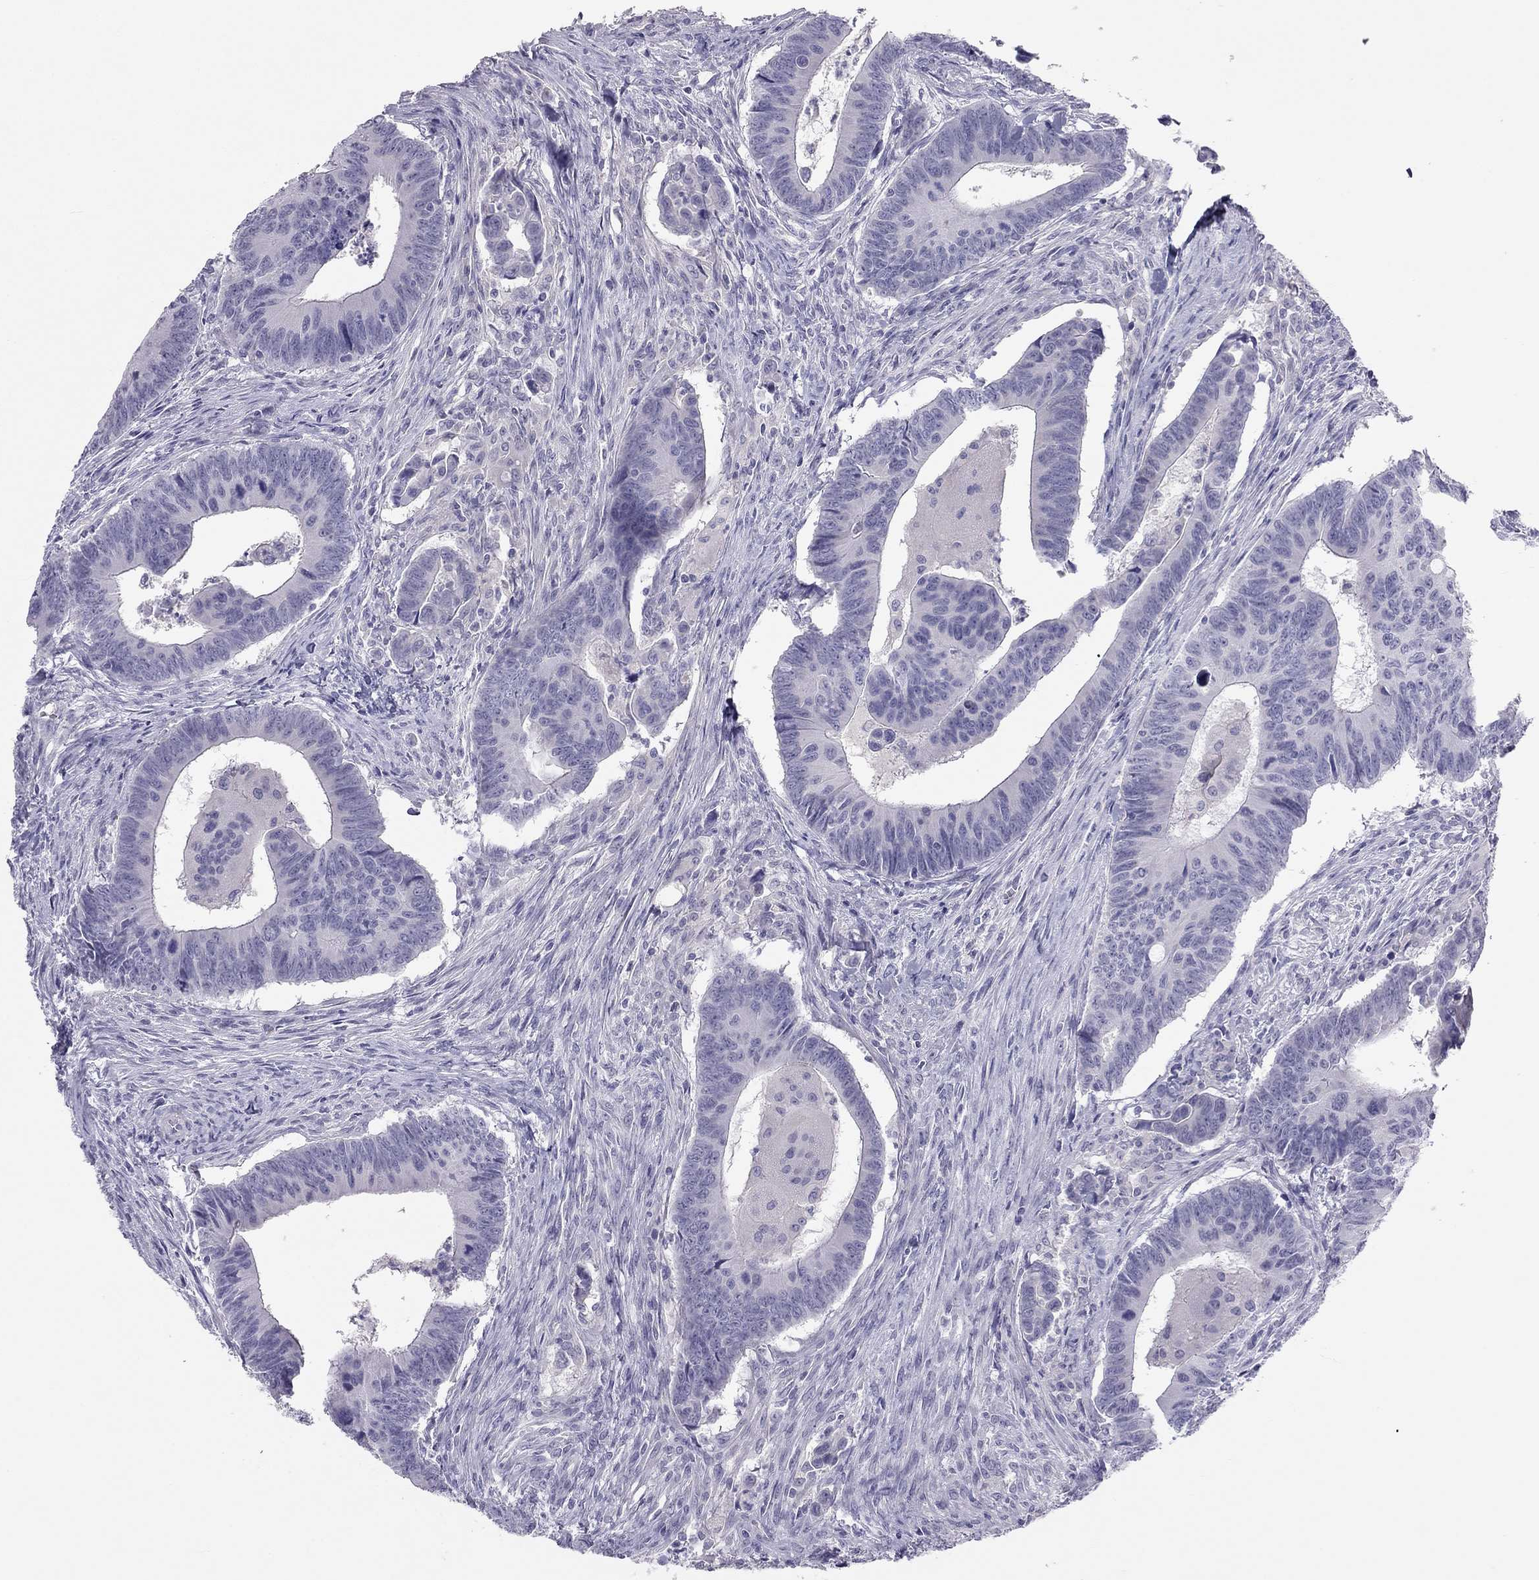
{"staining": {"intensity": "negative", "quantity": "none", "location": "none"}, "tissue": "colorectal cancer", "cell_type": "Tumor cells", "image_type": "cancer", "snomed": [{"axis": "morphology", "description": "Adenocarcinoma, NOS"}, {"axis": "topography", "description": "Rectum"}], "caption": "IHC photomicrograph of human adenocarcinoma (colorectal) stained for a protein (brown), which demonstrates no expression in tumor cells.", "gene": "SPATA12", "patient": {"sex": "male", "age": 67}}